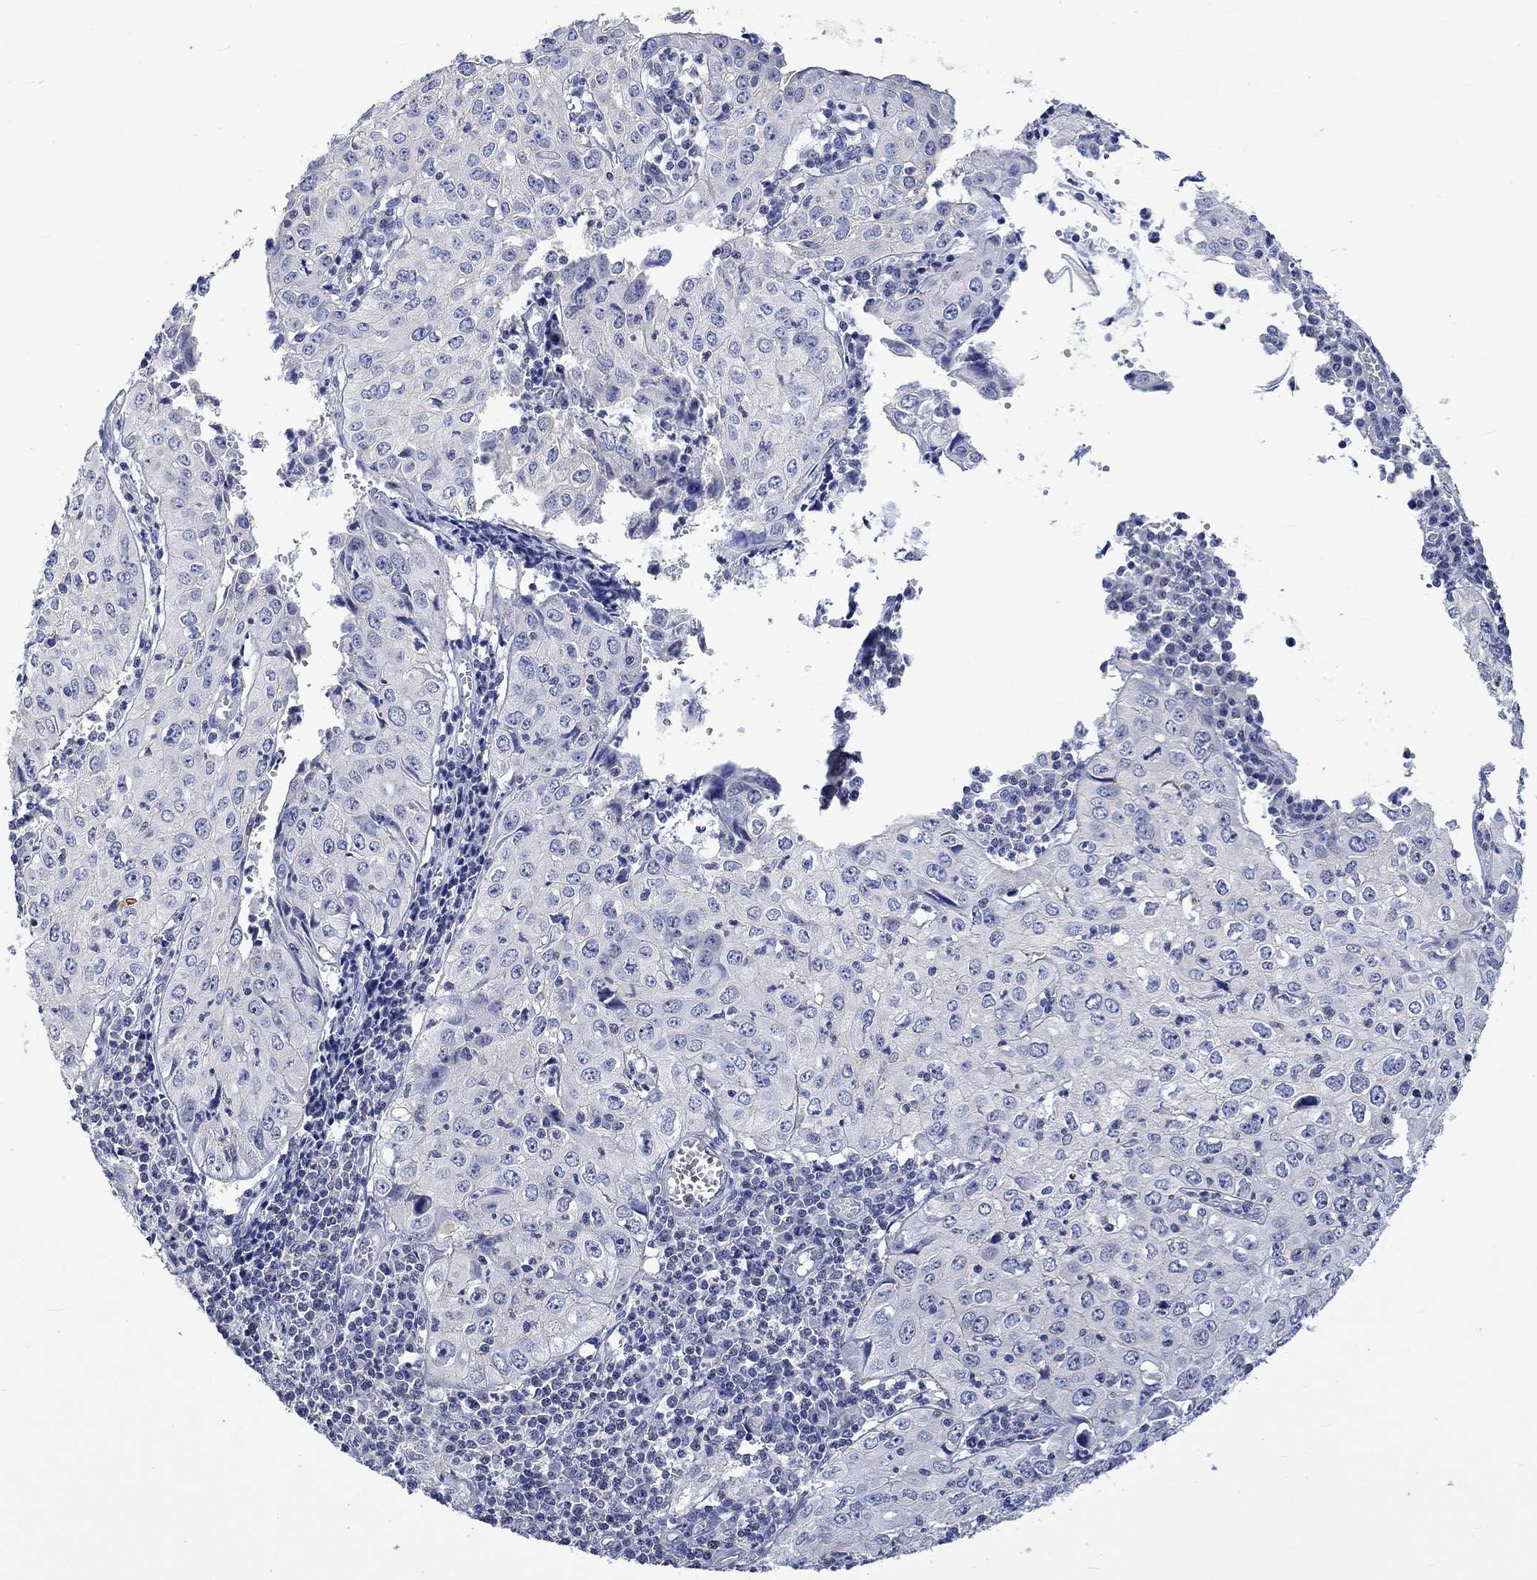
{"staining": {"intensity": "weak", "quantity": "<25%", "location": "cytoplasmic/membranous"}, "tissue": "cervical cancer", "cell_type": "Tumor cells", "image_type": "cancer", "snomed": [{"axis": "morphology", "description": "Squamous cell carcinoma, NOS"}, {"axis": "topography", "description": "Cervix"}], "caption": "An image of cervical cancer stained for a protein exhibits no brown staining in tumor cells. (Stains: DAB (3,3'-diaminobenzidine) immunohistochemistry with hematoxylin counter stain, Microscopy: brightfield microscopy at high magnification).", "gene": "AGRP", "patient": {"sex": "female", "age": 24}}